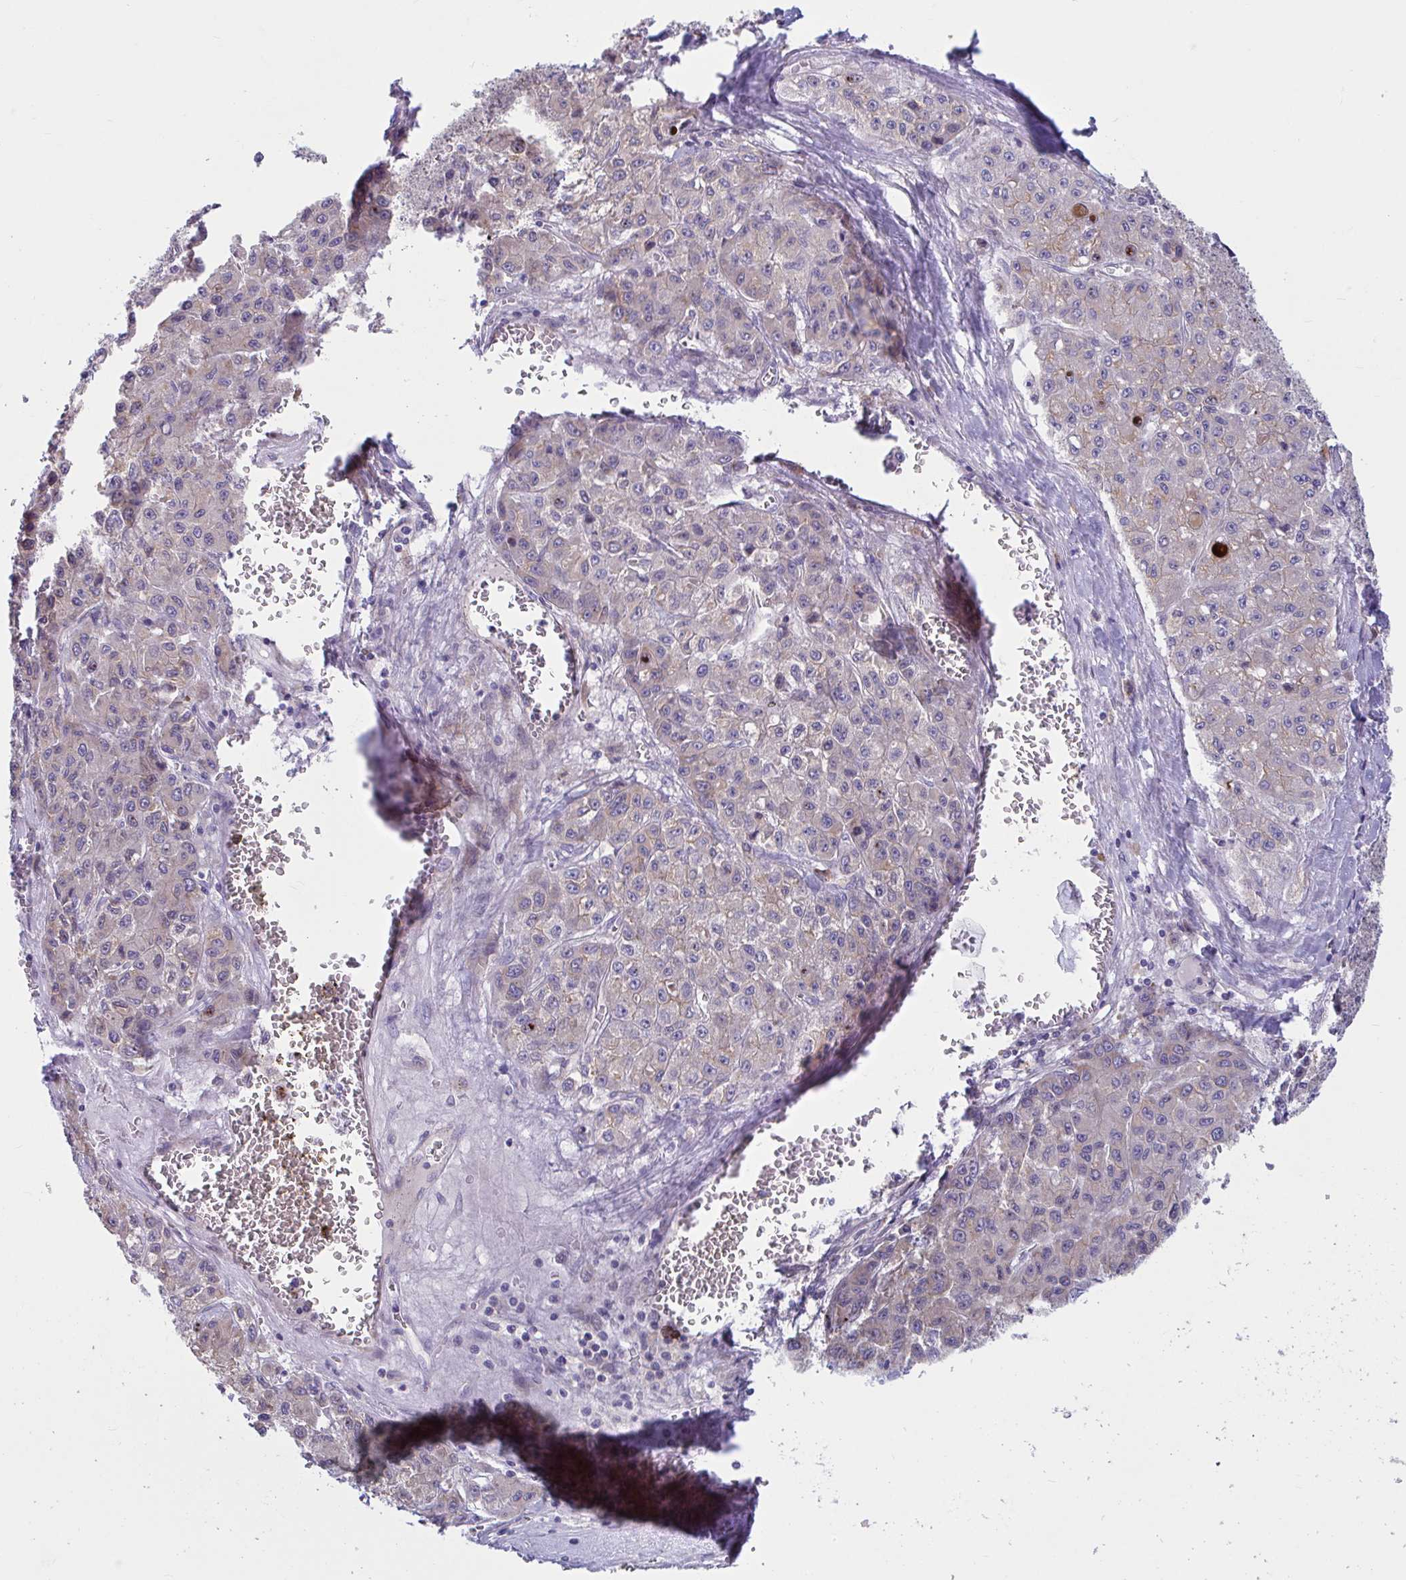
{"staining": {"intensity": "weak", "quantity": "<25%", "location": "cytoplasmic/membranous"}, "tissue": "liver cancer", "cell_type": "Tumor cells", "image_type": "cancer", "snomed": [{"axis": "morphology", "description": "Carcinoma, Hepatocellular, NOS"}, {"axis": "topography", "description": "Liver"}], "caption": "An immunohistochemistry (IHC) histopathology image of hepatocellular carcinoma (liver) is shown. There is no staining in tumor cells of hepatocellular carcinoma (liver).", "gene": "WBP1", "patient": {"sex": "male", "age": 70}}